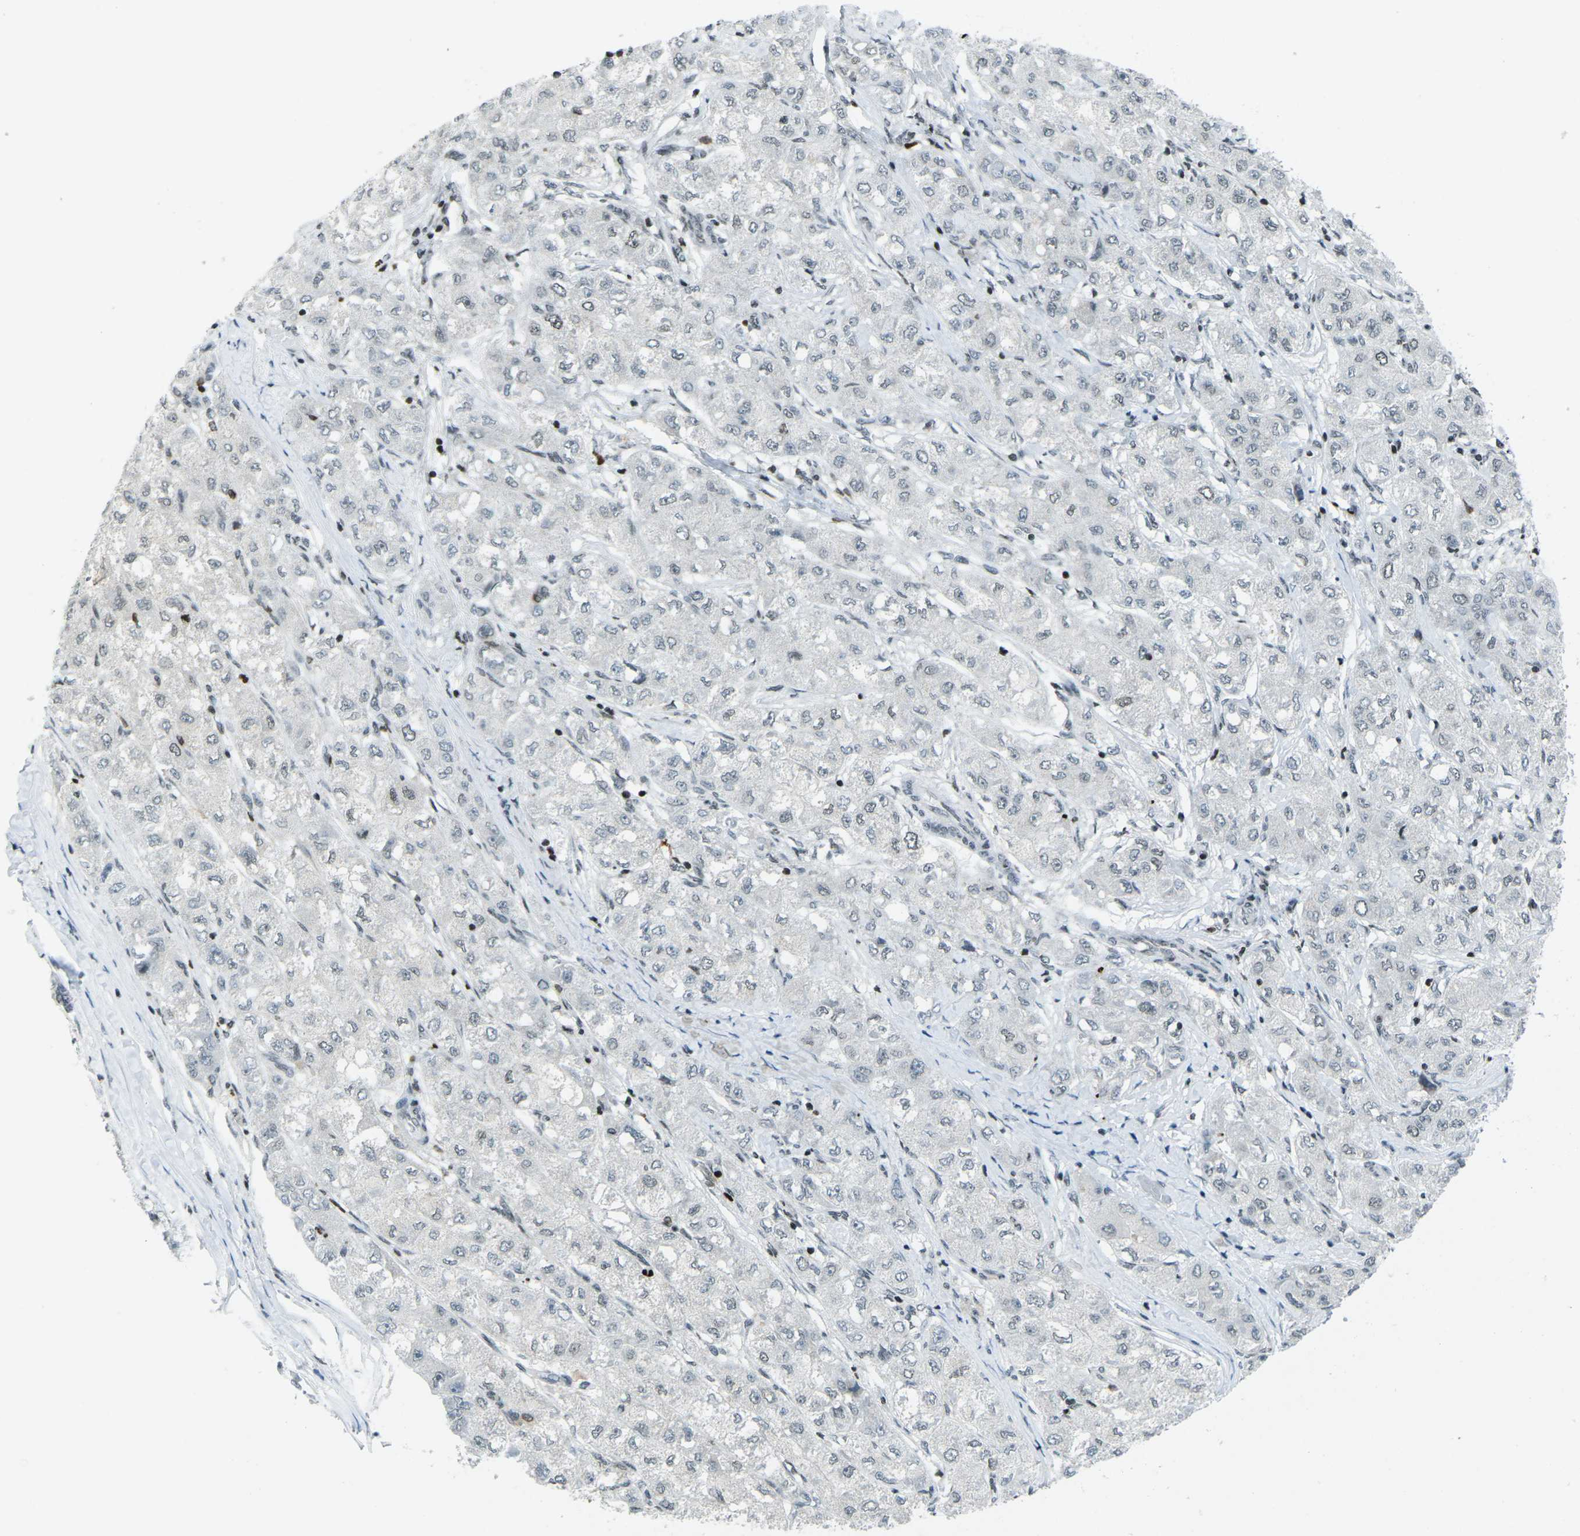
{"staining": {"intensity": "negative", "quantity": "none", "location": "none"}, "tissue": "liver cancer", "cell_type": "Tumor cells", "image_type": "cancer", "snomed": [{"axis": "morphology", "description": "Carcinoma, Hepatocellular, NOS"}, {"axis": "topography", "description": "Liver"}], "caption": "Protein analysis of liver cancer displays no significant positivity in tumor cells.", "gene": "EME1", "patient": {"sex": "male", "age": 80}}